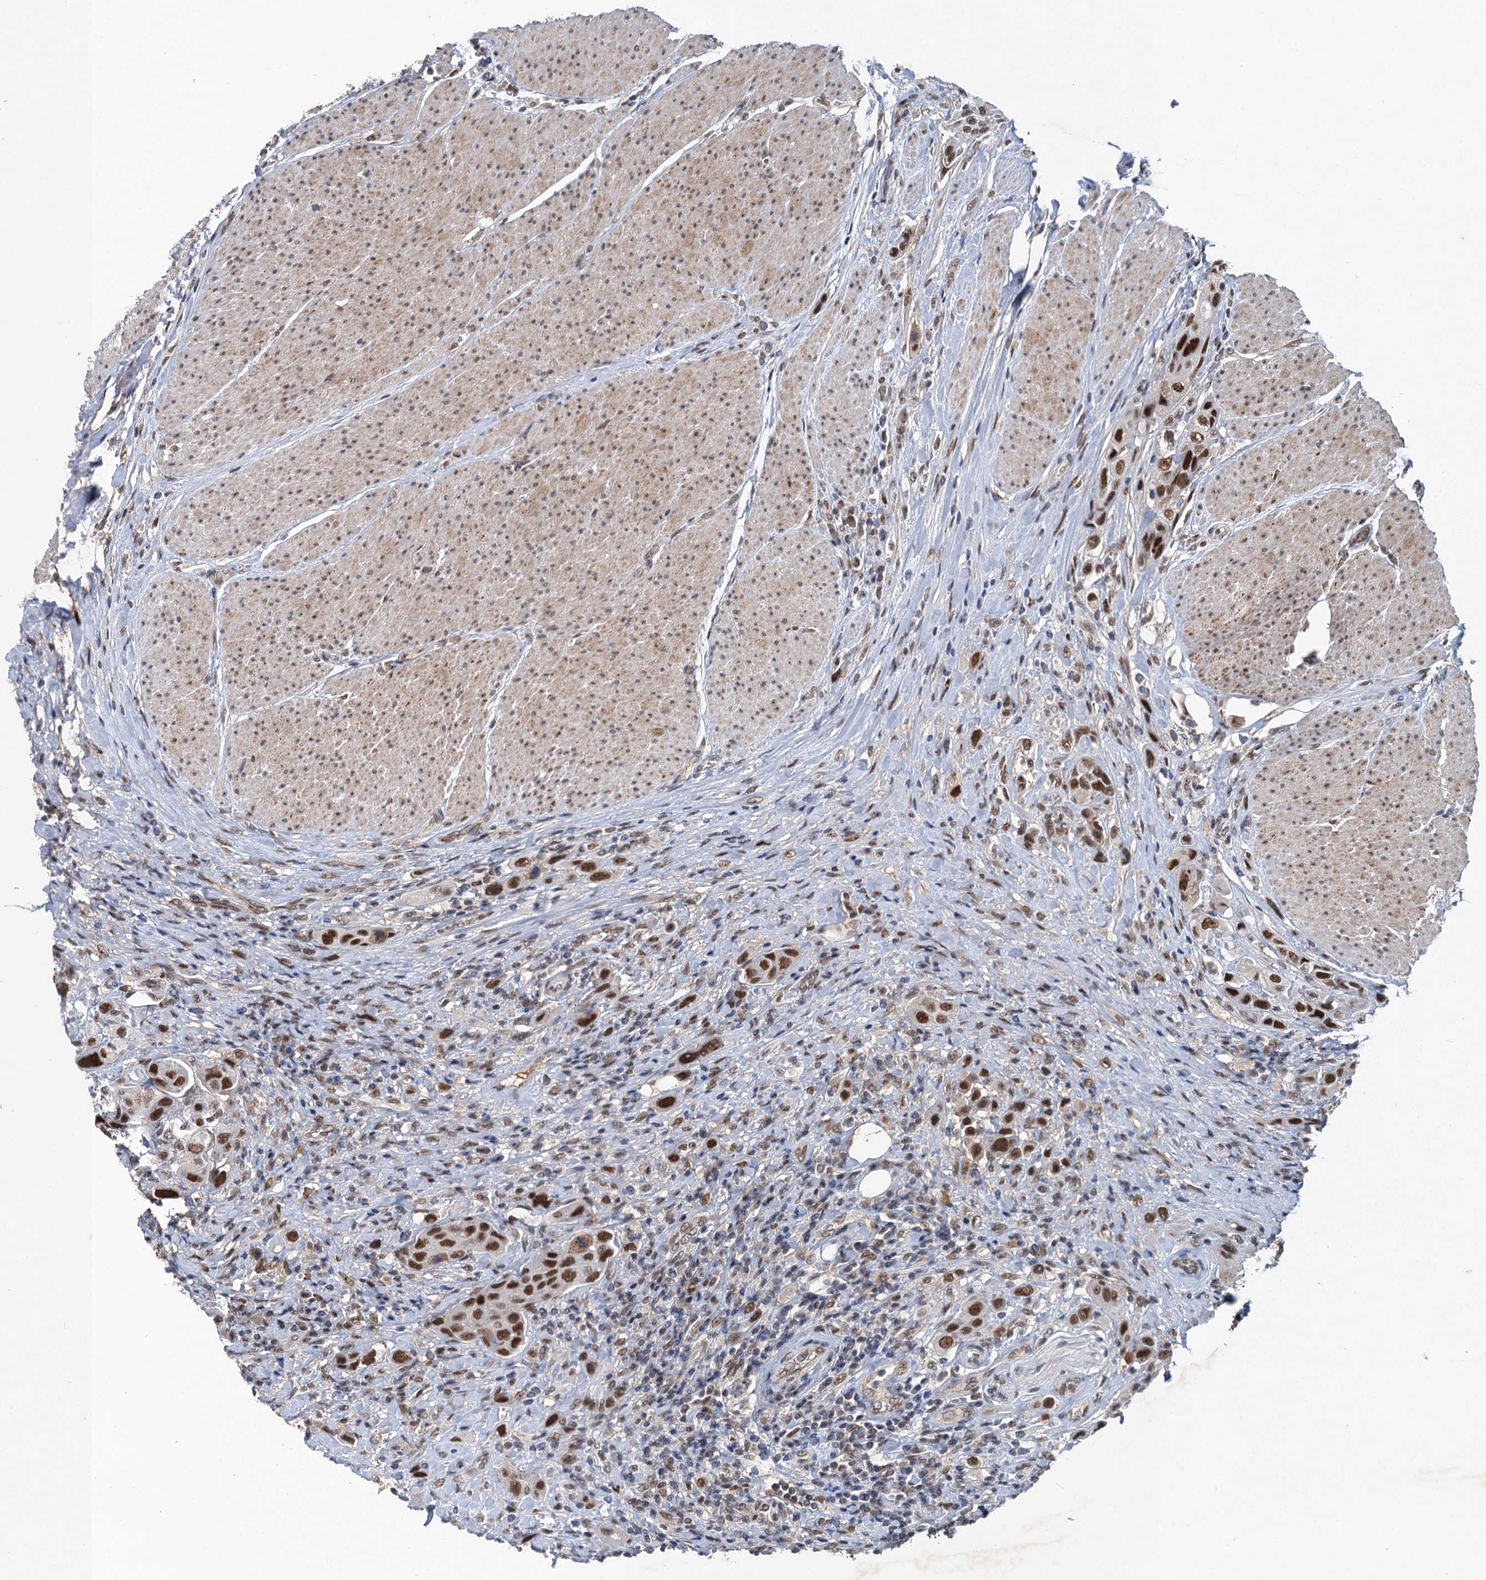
{"staining": {"intensity": "moderate", "quantity": ">75%", "location": "nuclear"}, "tissue": "urothelial cancer", "cell_type": "Tumor cells", "image_type": "cancer", "snomed": [{"axis": "morphology", "description": "Urothelial carcinoma, High grade"}, {"axis": "topography", "description": "Urinary bladder"}], "caption": "Tumor cells reveal medium levels of moderate nuclear expression in about >75% of cells in human urothelial cancer. The staining was performed using DAB (3,3'-diaminobenzidine) to visualize the protein expression in brown, while the nuclei were stained in blue with hematoxylin (Magnification: 20x).", "gene": "CSTF3", "patient": {"sex": "male", "age": 50}}